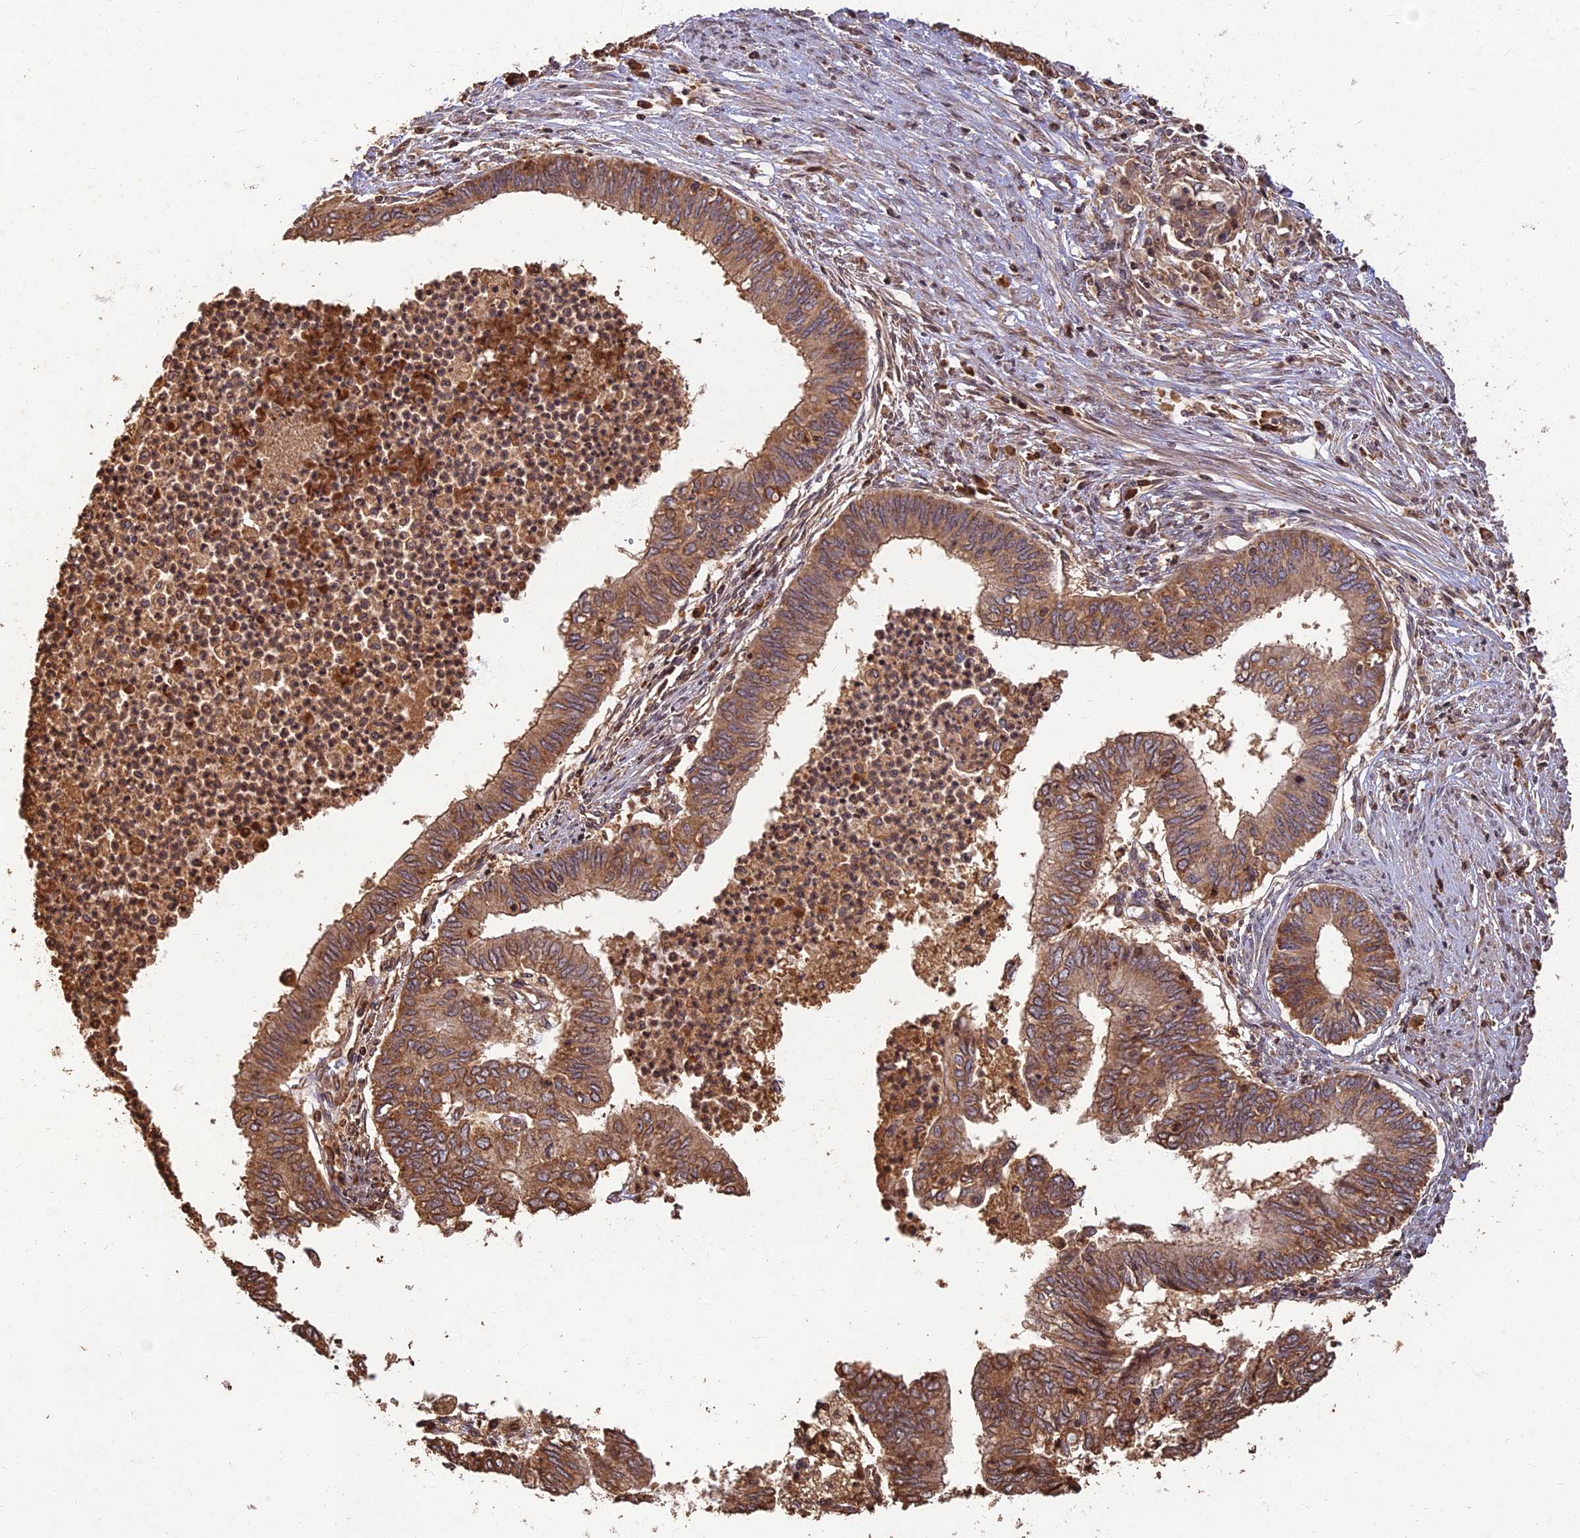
{"staining": {"intensity": "moderate", "quantity": ">75%", "location": "cytoplasmic/membranous"}, "tissue": "endometrial cancer", "cell_type": "Tumor cells", "image_type": "cancer", "snomed": [{"axis": "morphology", "description": "Adenocarcinoma, NOS"}, {"axis": "topography", "description": "Endometrium"}], "caption": "Adenocarcinoma (endometrial) stained for a protein displays moderate cytoplasmic/membranous positivity in tumor cells.", "gene": "CORO1C", "patient": {"sex": "female", "age": 68}}